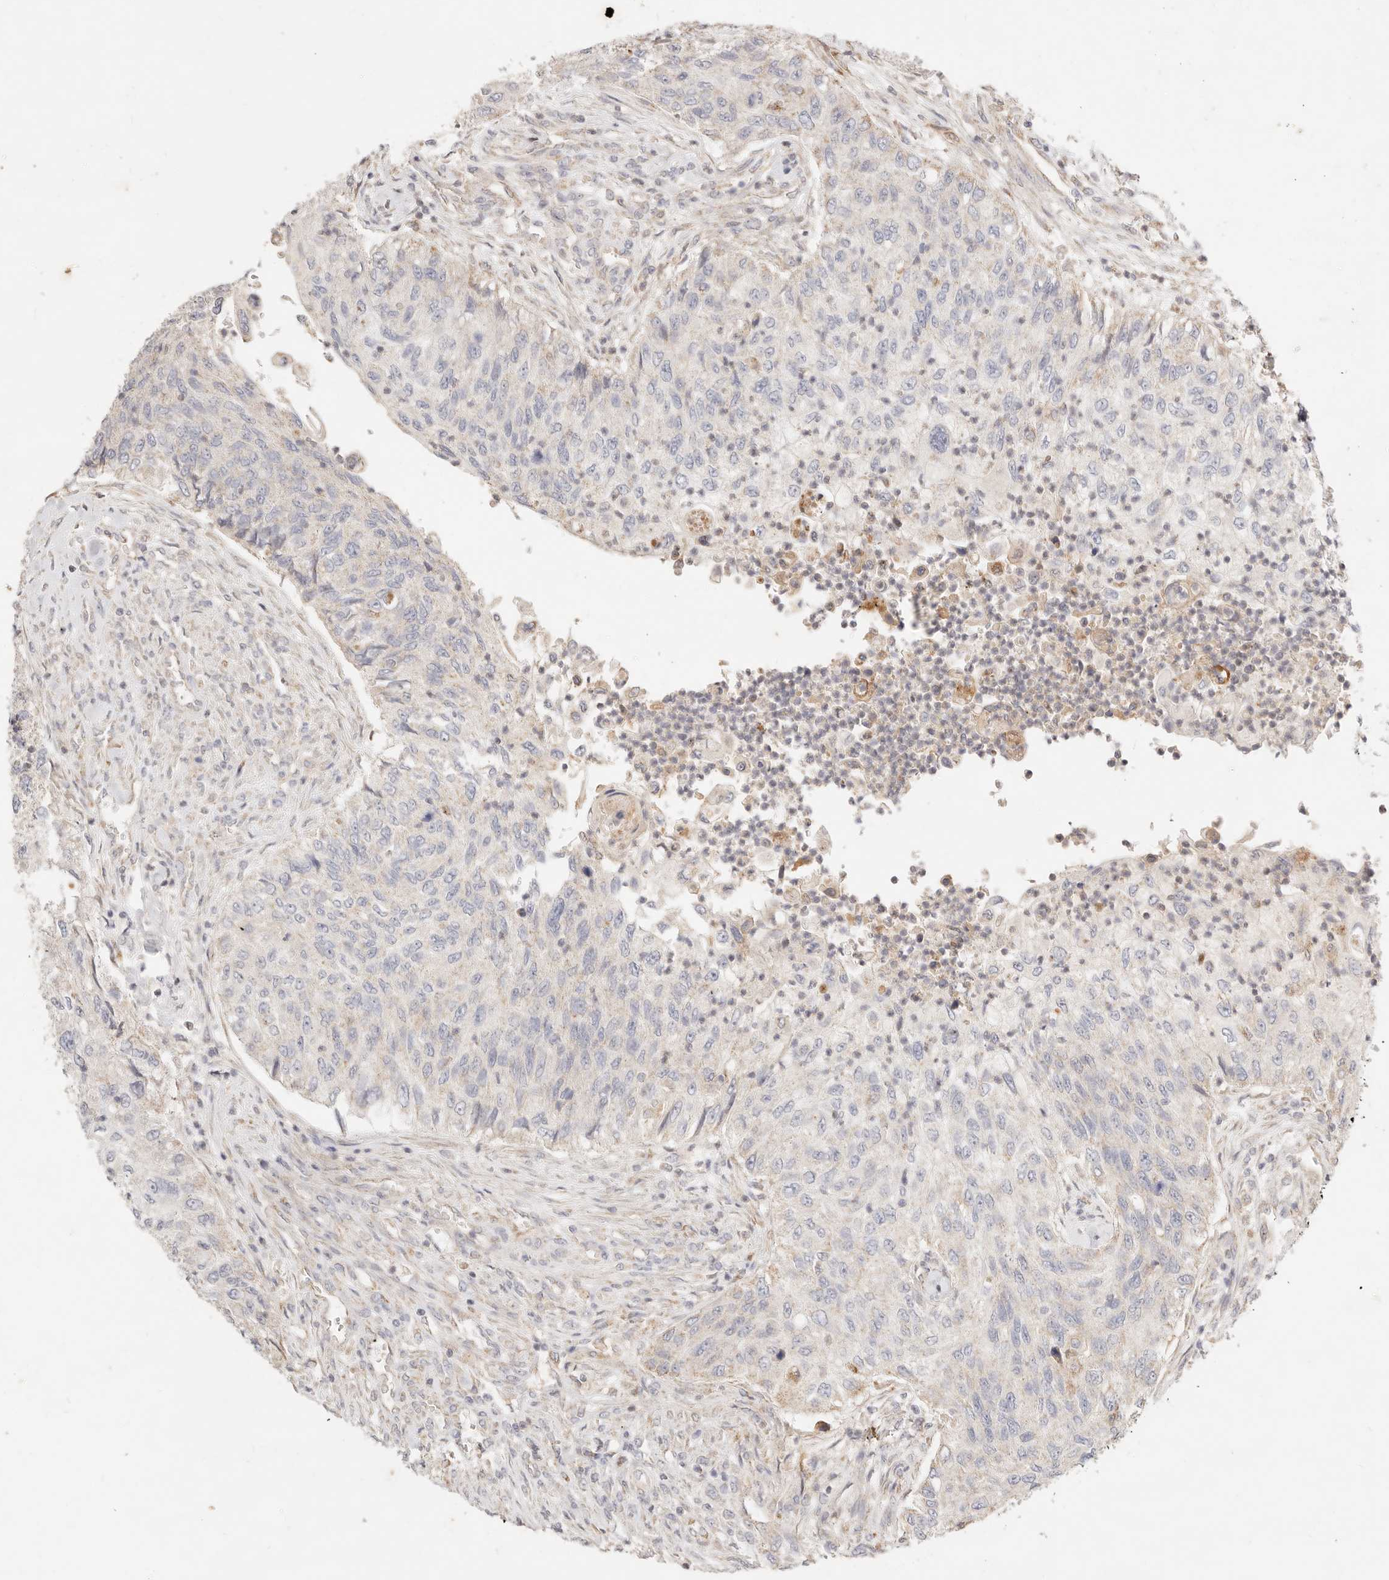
{"staining": {"intensity": "negative", "quantity": "none", "location": "none"}, "tissue": "urothelial cancer", "cell_type": "Tumor cells", "image_type": "cancer", "snomed": [{"axis": "morphology", "description": "Urothelial carcinoma, High grade"}, {"axis": "topography", "description": "Urinary bladder"}], "caption": "Tumor cells are negative for brown protein staining in urothelial carcinoma (high-grade).", "gene": "ACOX1", "patient": {"sex": "female", "age": 60}}